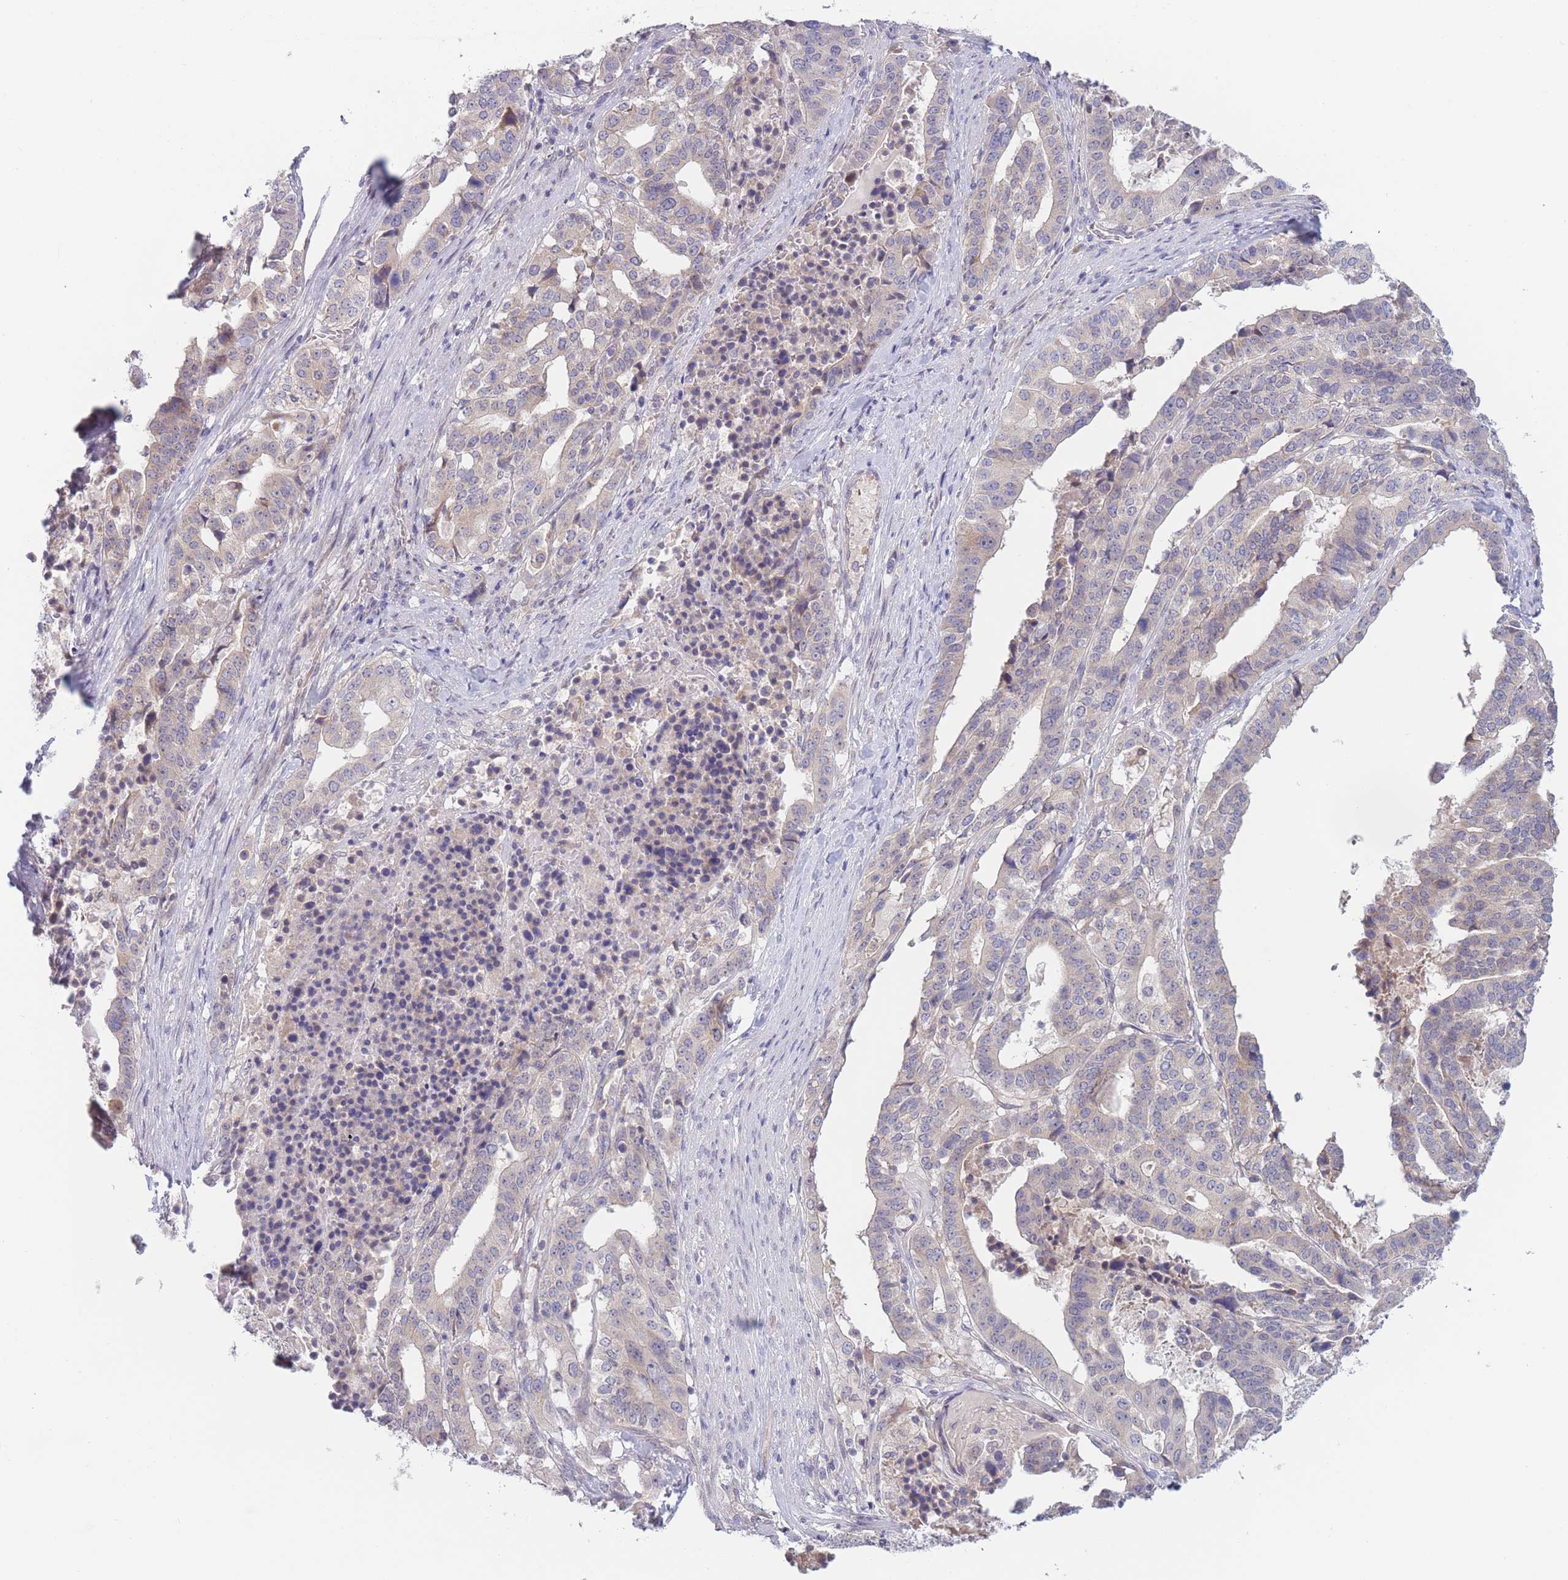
{"staining": {"intensity": "negative", "quantity": "none", "location": "none"}, "tissue": "stomach cancer", "cell_type": "Tumor cells", "image_type": "cancer", "snomed": [{"axis": "morphology", "description": "Adenocarcinoma, NOS"}, {"axis": "topography", "description": "Stomach"}], "caption": "Stomach adenocarcinoma stained for a protein using immunohistochemistry exhibits no positivity tumor cells.", "gene": "FAM227B", "patient": {"sex": "male", "age": 48}}